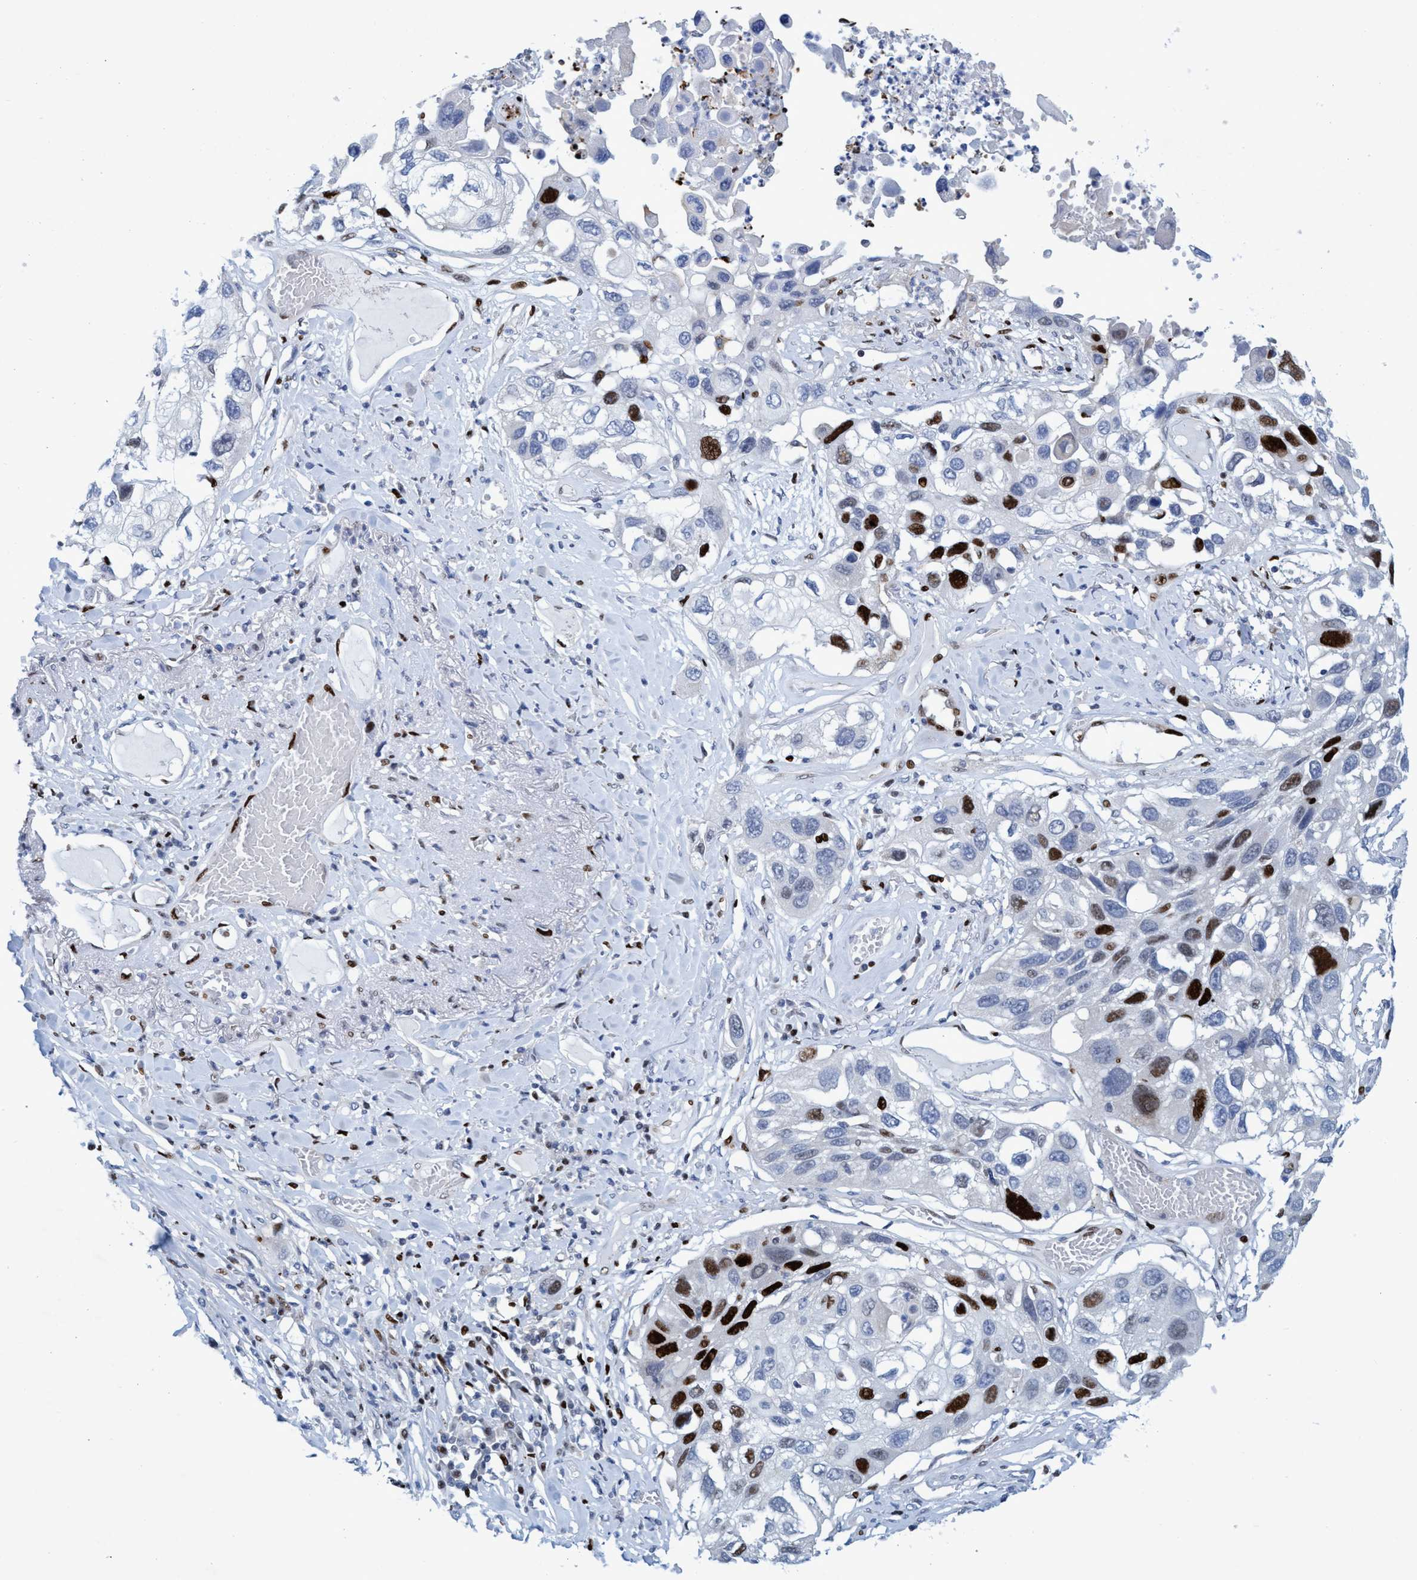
{"staining": {"intensity": "strong", "quantity": "25%-75%", "location": "nuclear"}, "tissue": "lung cancer", "cell_type": "Tumor cells", "image_type": "cancer", "snomed": [{"axis": "morphology", "description": "Squamous cell carcinoma, NOS"}, {"axis": "topography", "description": "Lung"}], "caption": "Human lung cancer (squamous cell carcinoma) stained for a protein (brown) demonstrates strong nuclear positive expression in about 25%-75% of tumor cells.", "gene": "R3HCC1", "patient": {"sex": "male", "age": 71}}